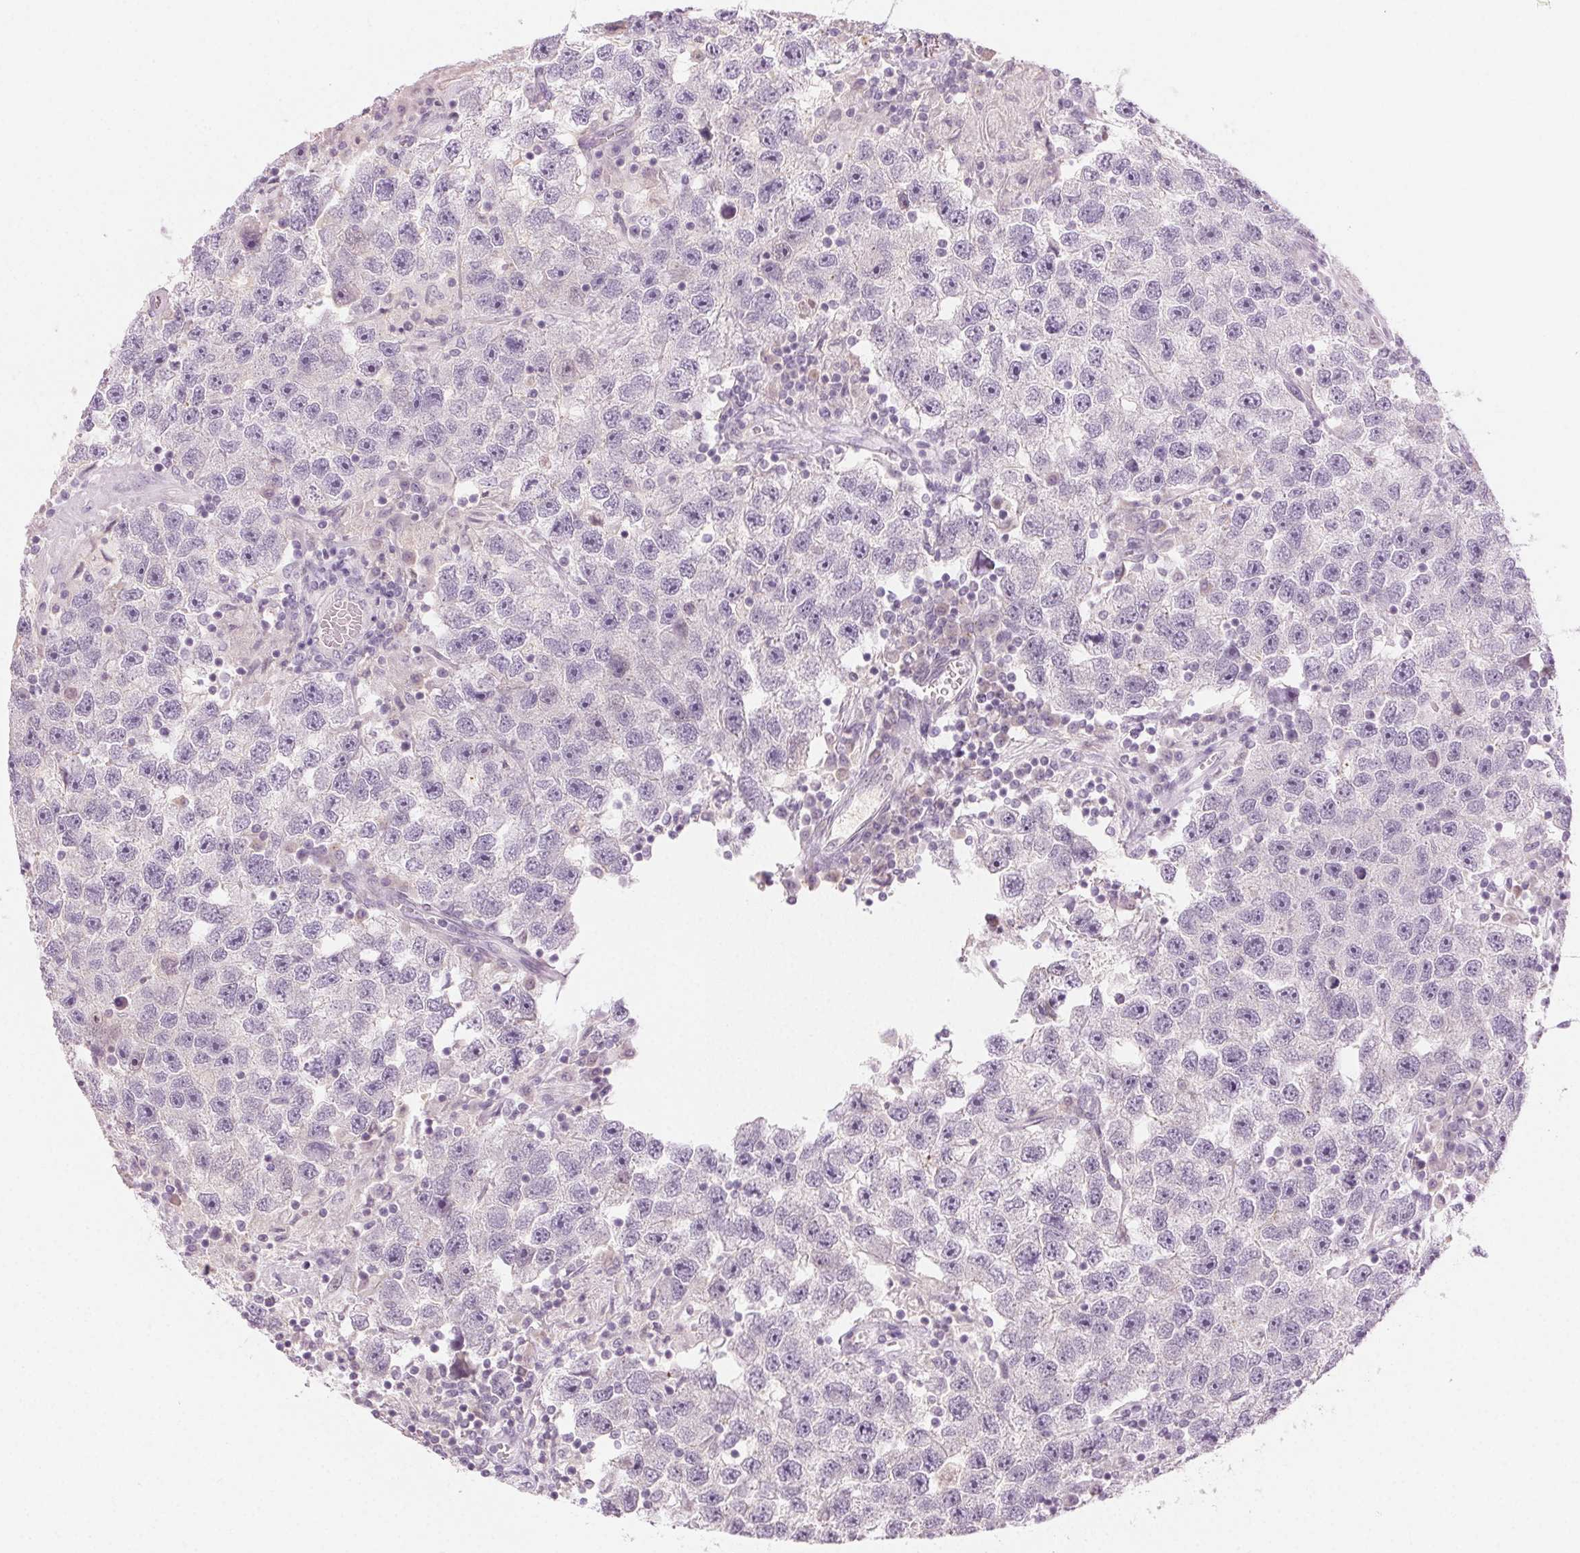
{"staining": {"intensity": "negative", "quantity": "none", "location": "none"}, "tissue": "testis cancer", "cell_type": "Tumor cells", "image_type": "cancer", "snomed": [{"axis": "morphology", "description": "Seminoma, NOS"}, {"axis": "topography", "description": "Testis"}], "caption": "This image is of seminoma (testis) stained with immunohistochemistry to label a protein in brown with the nuclei are counter-stained blue. There is no expression in tumor cells. The staining is performed using DAB brown chromogen with nuclei counter-stained in using hematoxylin.", "gene": "HSF5", "patient": {"sex": "male", "age": 26}}